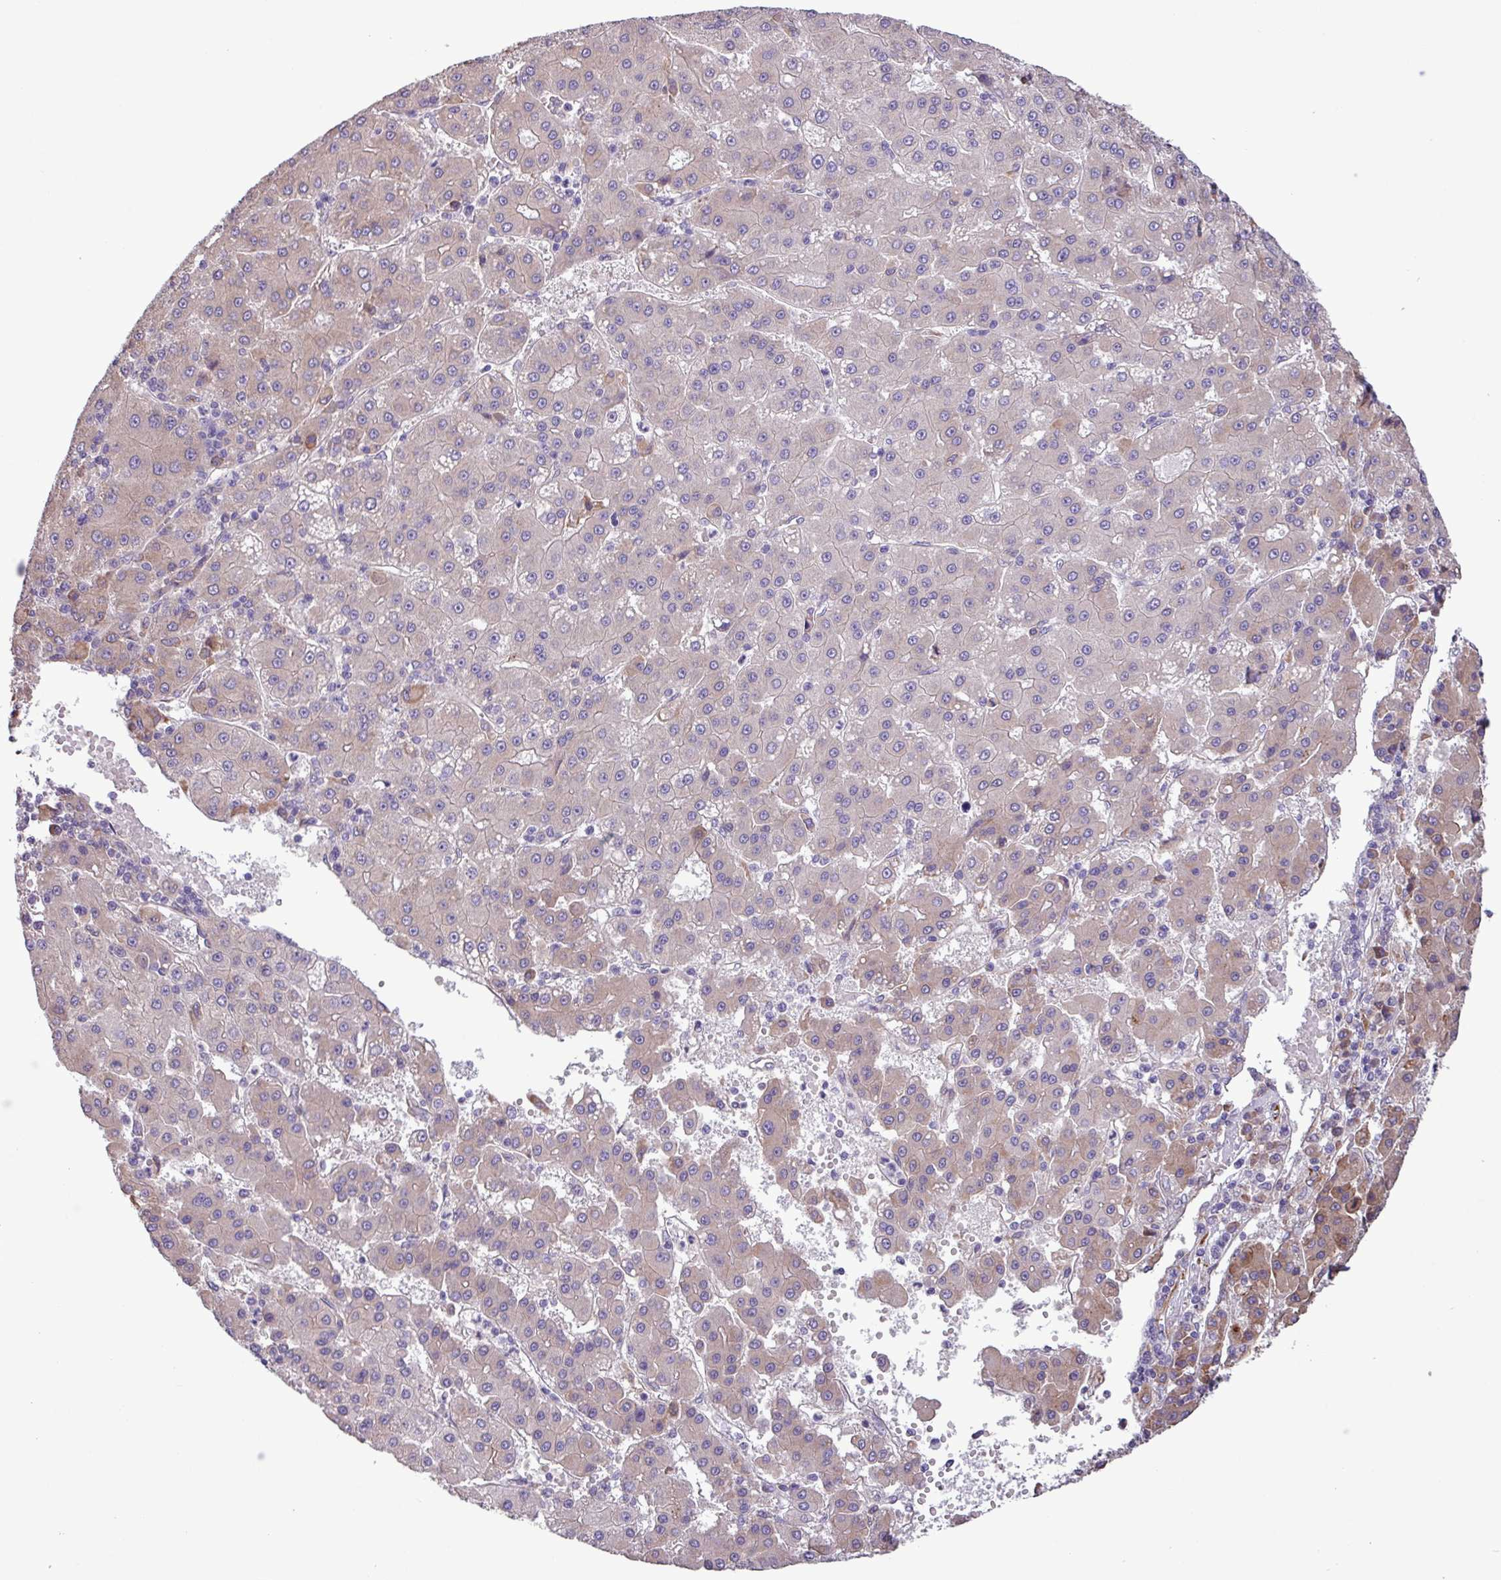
{"staining": {"intensity": "weak", "quantity": "<25%", "location": "cytoplasmic/membranous"}, "tissue": "liver cancer", "cell_type": "Tumor cells", "image_type": "cancer", "snomed": [{"axis": "morphology", "description": "Carcinoma, Hepatocellular, NOS"}, {"axis": "topography", "description": "Liver"}], "caption": "Liver cancer was stained to show a protein in brown. There is no significant staining in tumor cells.", "gene": "MEGF6", "patient": {"sex": "male", "age": 76}}